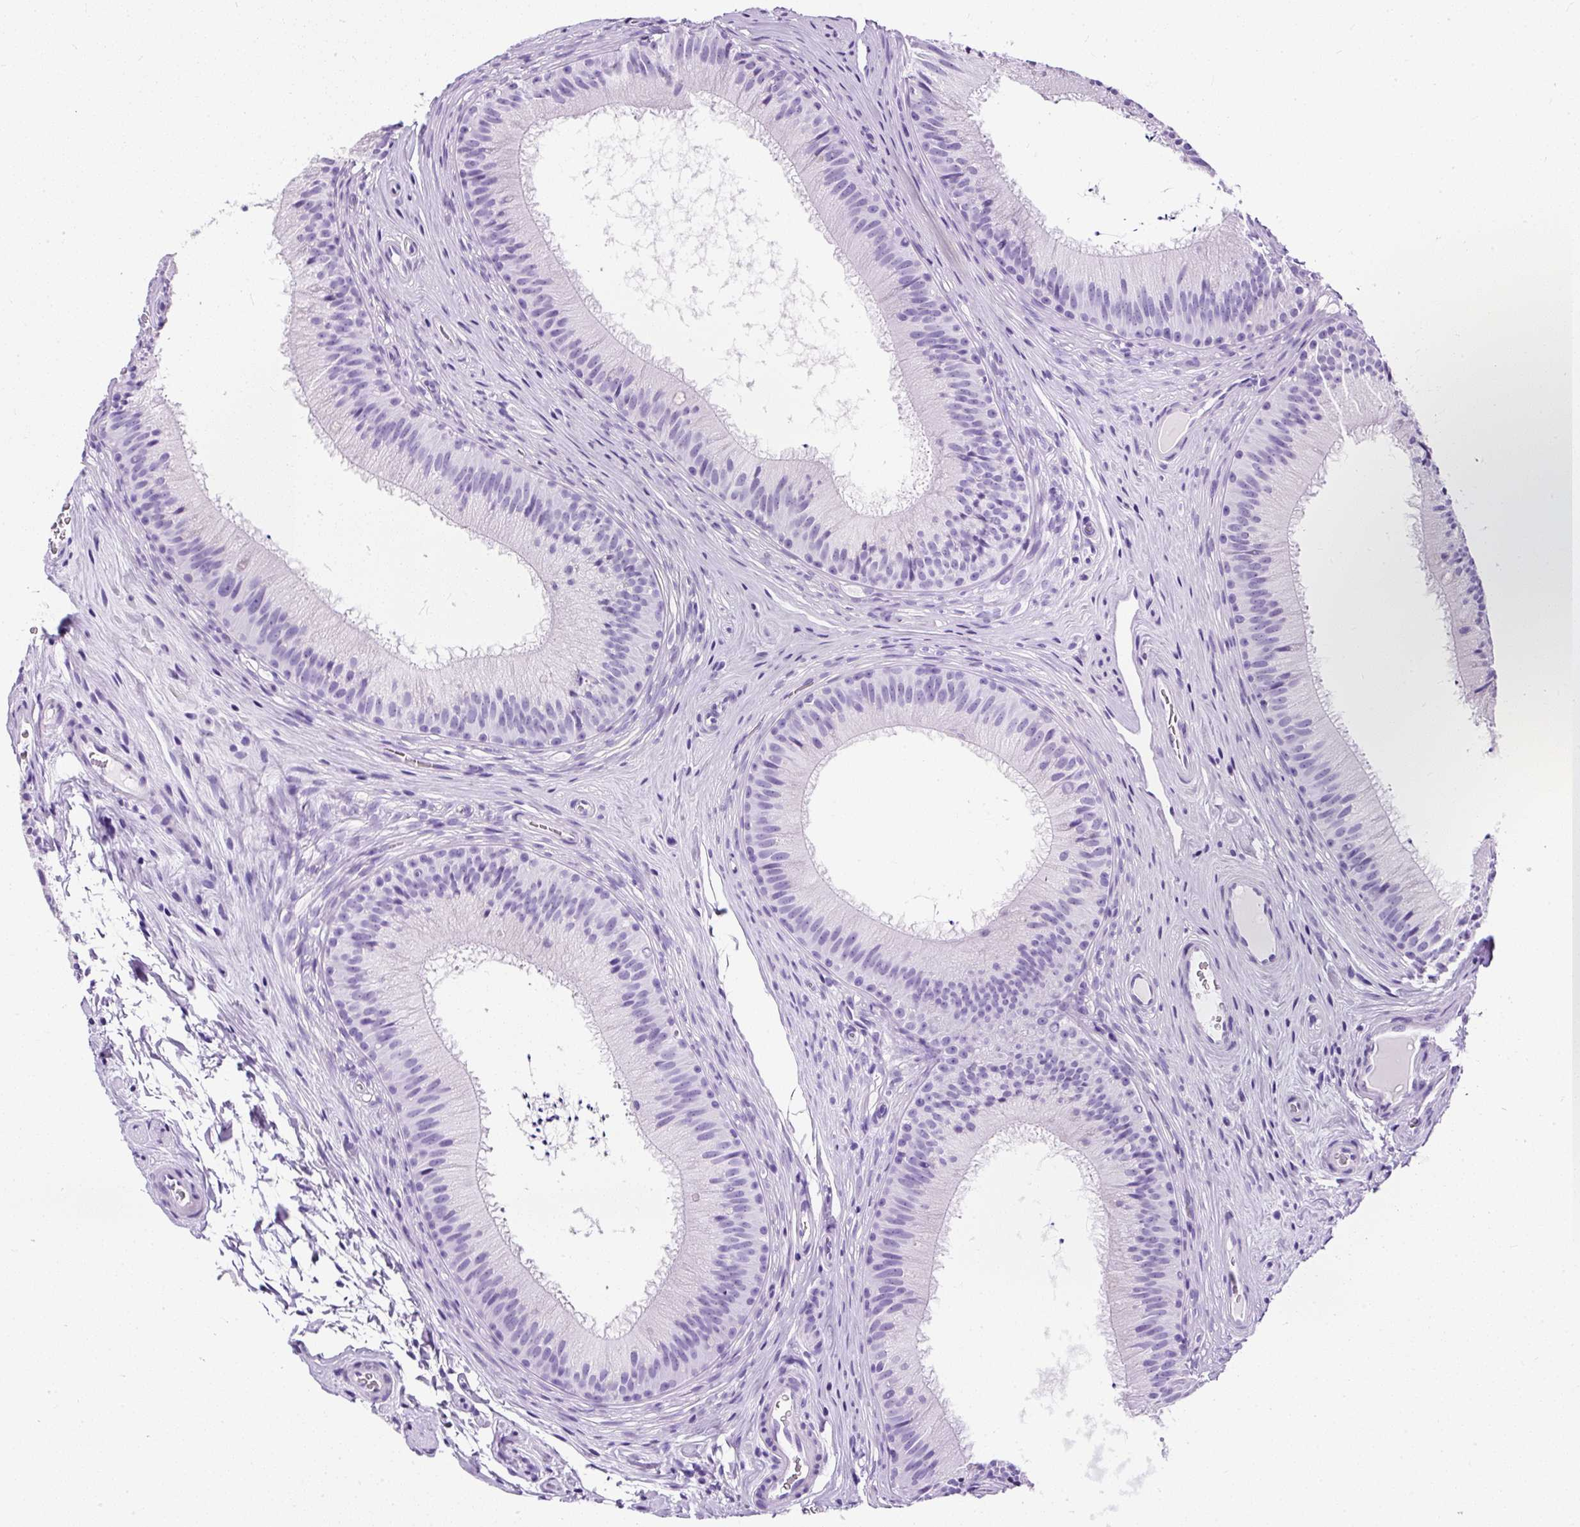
{"staining": {"intensity": "negative", "quantity": "none", "location": "none"}, "tissue": "epididymis", "cell_type": "Glandular cells", "image_type": "normal", "snomed": [{"axis": "morphology", "description": "Normal tissue, NOS"}, {"axis": "topography", "description": "Epididymis"}], "caption": "Immunohistochemistry micrograph of normal human epididymis stained for a protein (brown), which displays no staining in glandular cells.", "gene": "NTS", "patient": {"sex": "male", "age": 24}}